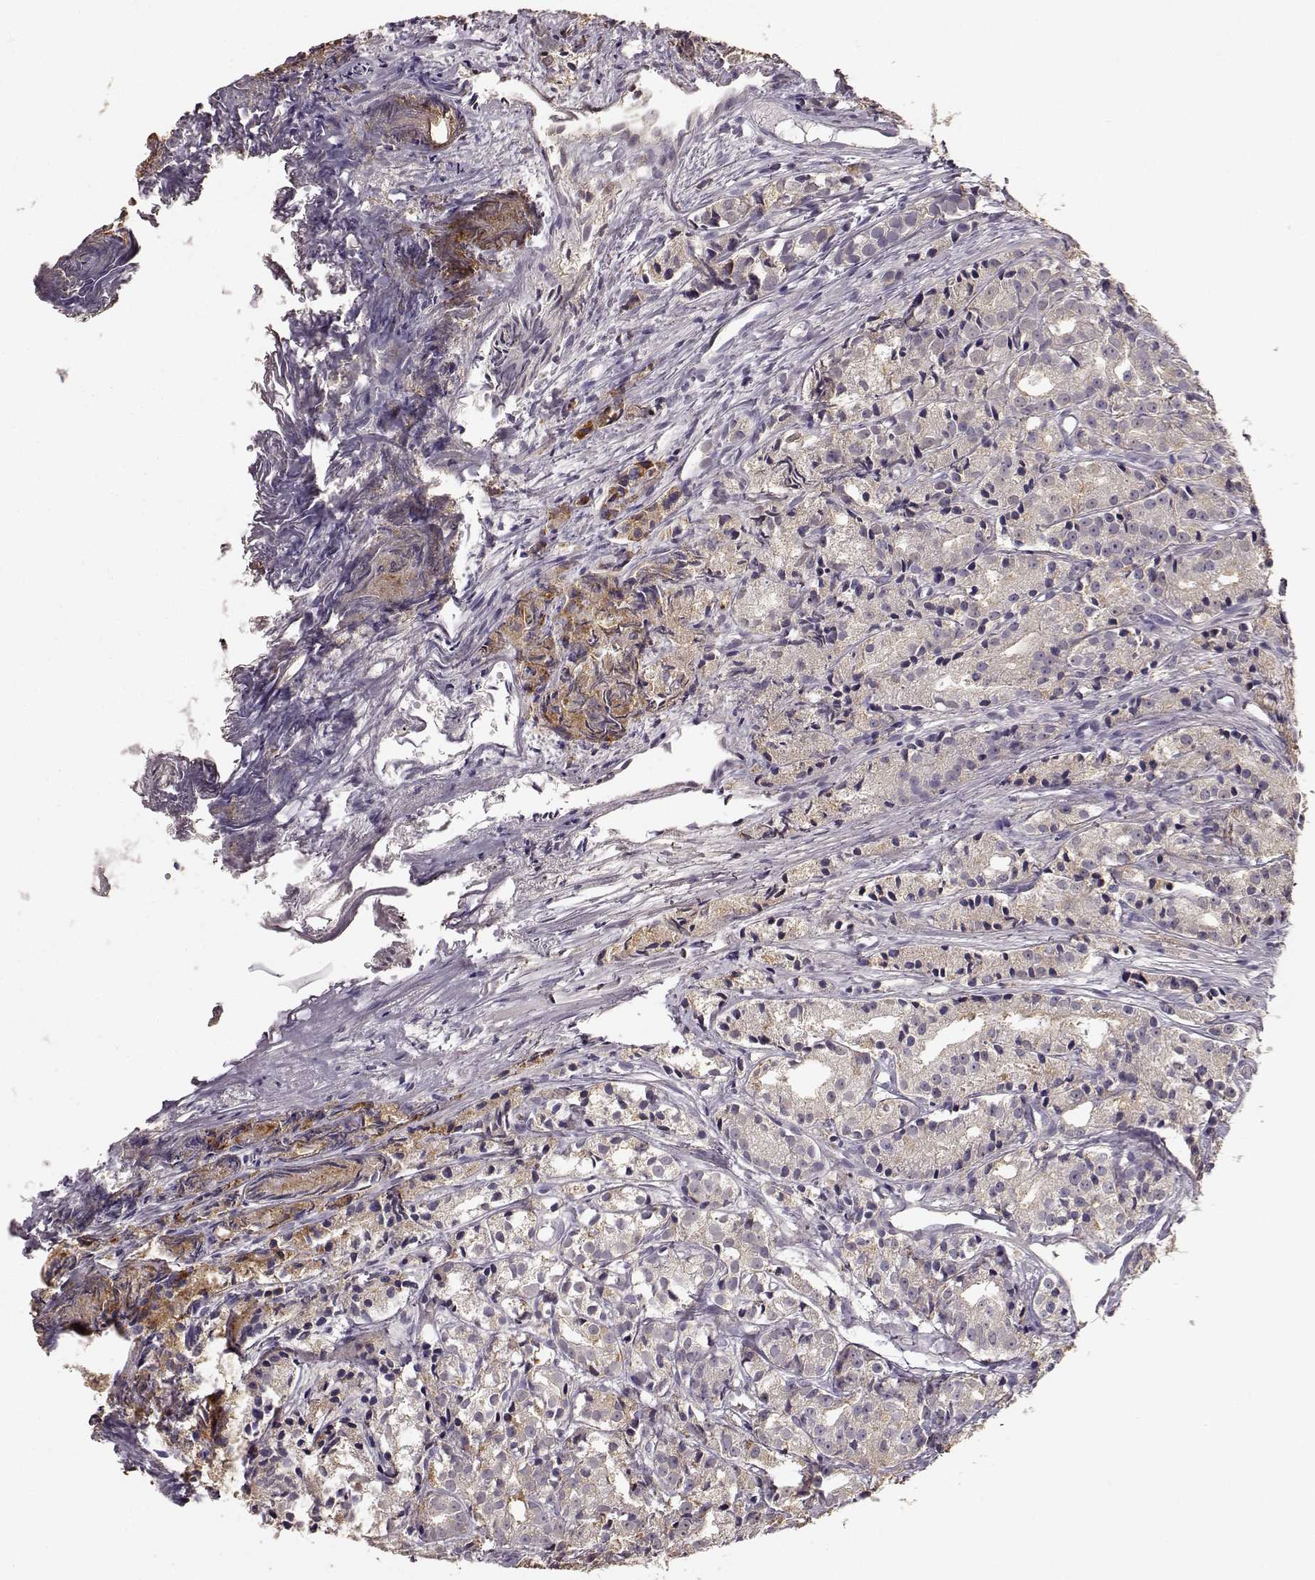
{"staining": {"intensity": "weak", "quantity": ">75%", "location": "cytoplasmic/membranous"}, "tissue": "prostate cancer", "cell_type": "Tumor cells", "image_type": "cancer", "snomed": [{"axis": "morphology", "description": "Adenocarcinoma, Medium grade"}, {"axis": "topography", "description": "Prostate"}], "caption": "This is an image of immunohistochemistry staining of prostate cancer (medium-grade adenocarcinoma), which shows weak expression in the cytoplasmic/membranous of tumor cells.", "gene": "YJEFN3", "patient": {"sex": "male", "age": 74}}